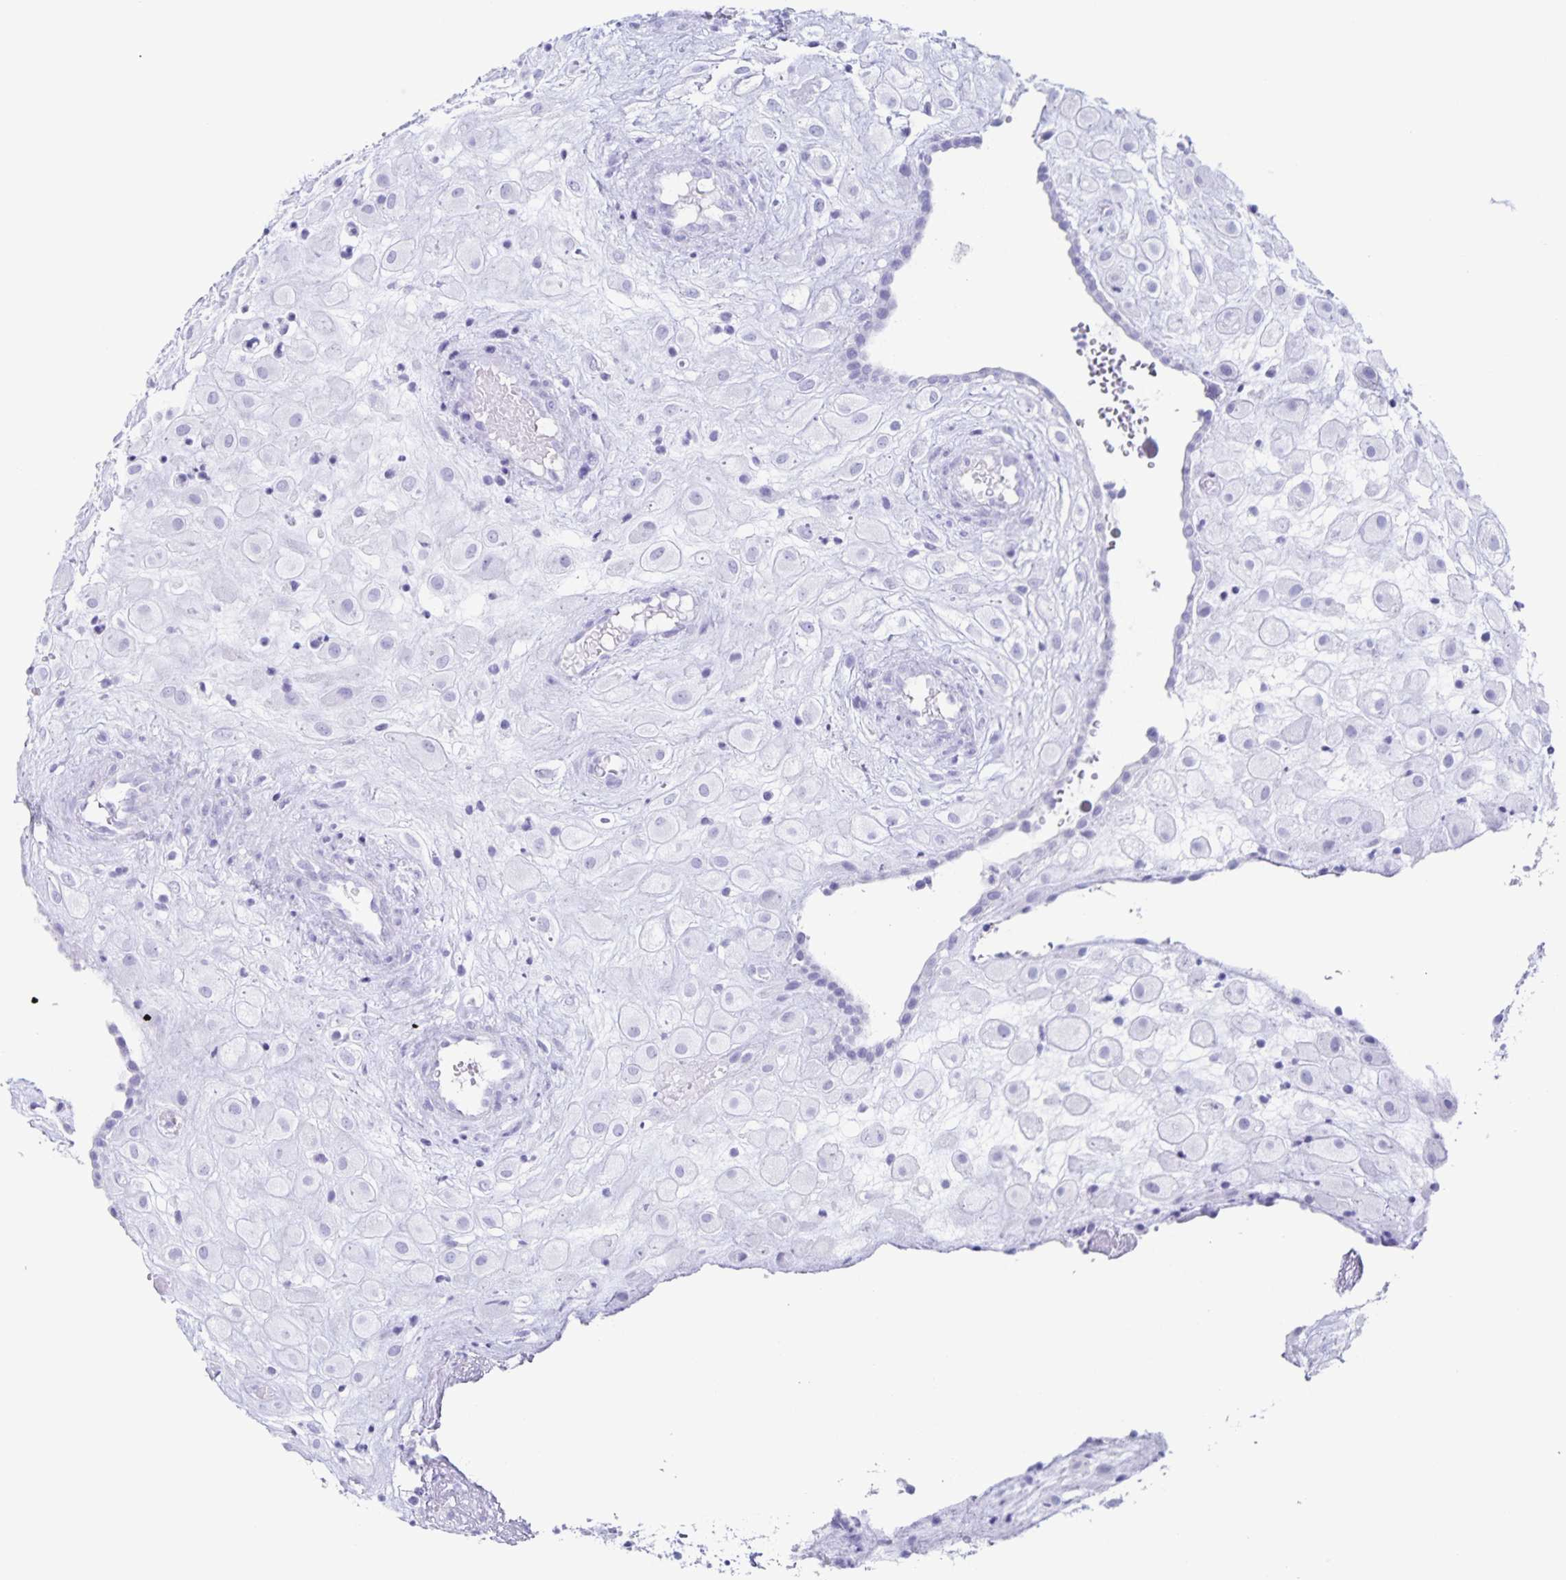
{"staining": {"intensity": "negative", "quantity": "none", "location": "none"}, "tissue": "placenta", "cell_type": "Decidual cells", "image_type": "normal", "snomed": [{"axis": "morphology", "description": "Normal tissue, NOS"}, {"axis": "topography", "description": "Placenta"}], "caption": "Placenta stained for a protein using immunohistochemistry (IHC) exhibits no expression decidual cells.", "gene": "C12orf56", "patient": {"sex": "female", "age": 24}}